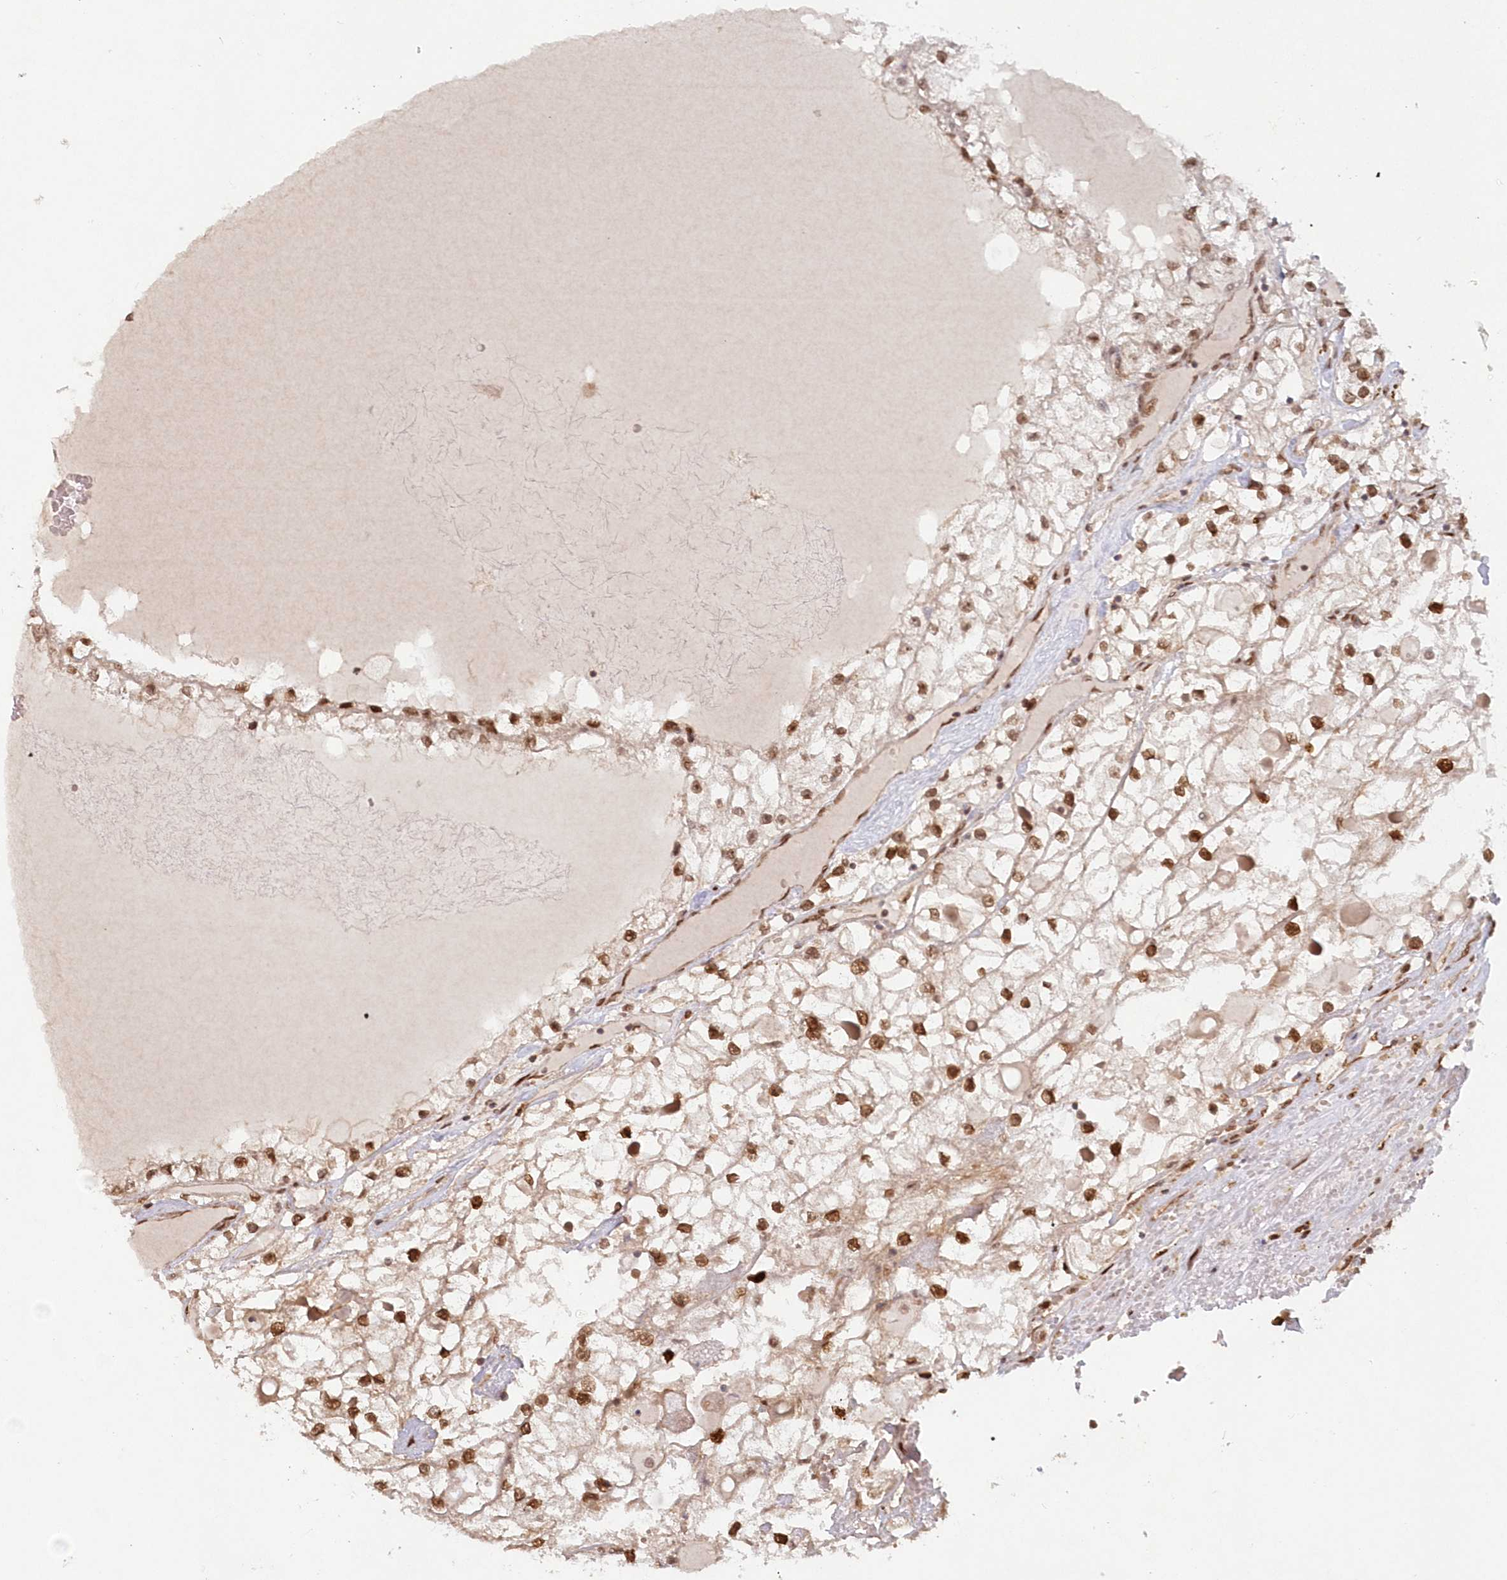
{"staining": {"intensity": "moderate", "quantity": ">75%", "location": "nuclear"}, "tissue": "renal cancer", "cell_type": "Tumor cells", "image_type": "cancer", "snomed": [{"axis": "morphology", "description": "Adenocarcinoma, NOS"}, {"axis": "topography", "description": "Kidney"}], "caption": "Tumor cells demonstrate medium levels of moderate nuclear expression in about >75% of cells in human renal cancer (adenocarcinoma).", "gene": "TOGARAM2", "patient": {"sex": "male", "age": 68}}